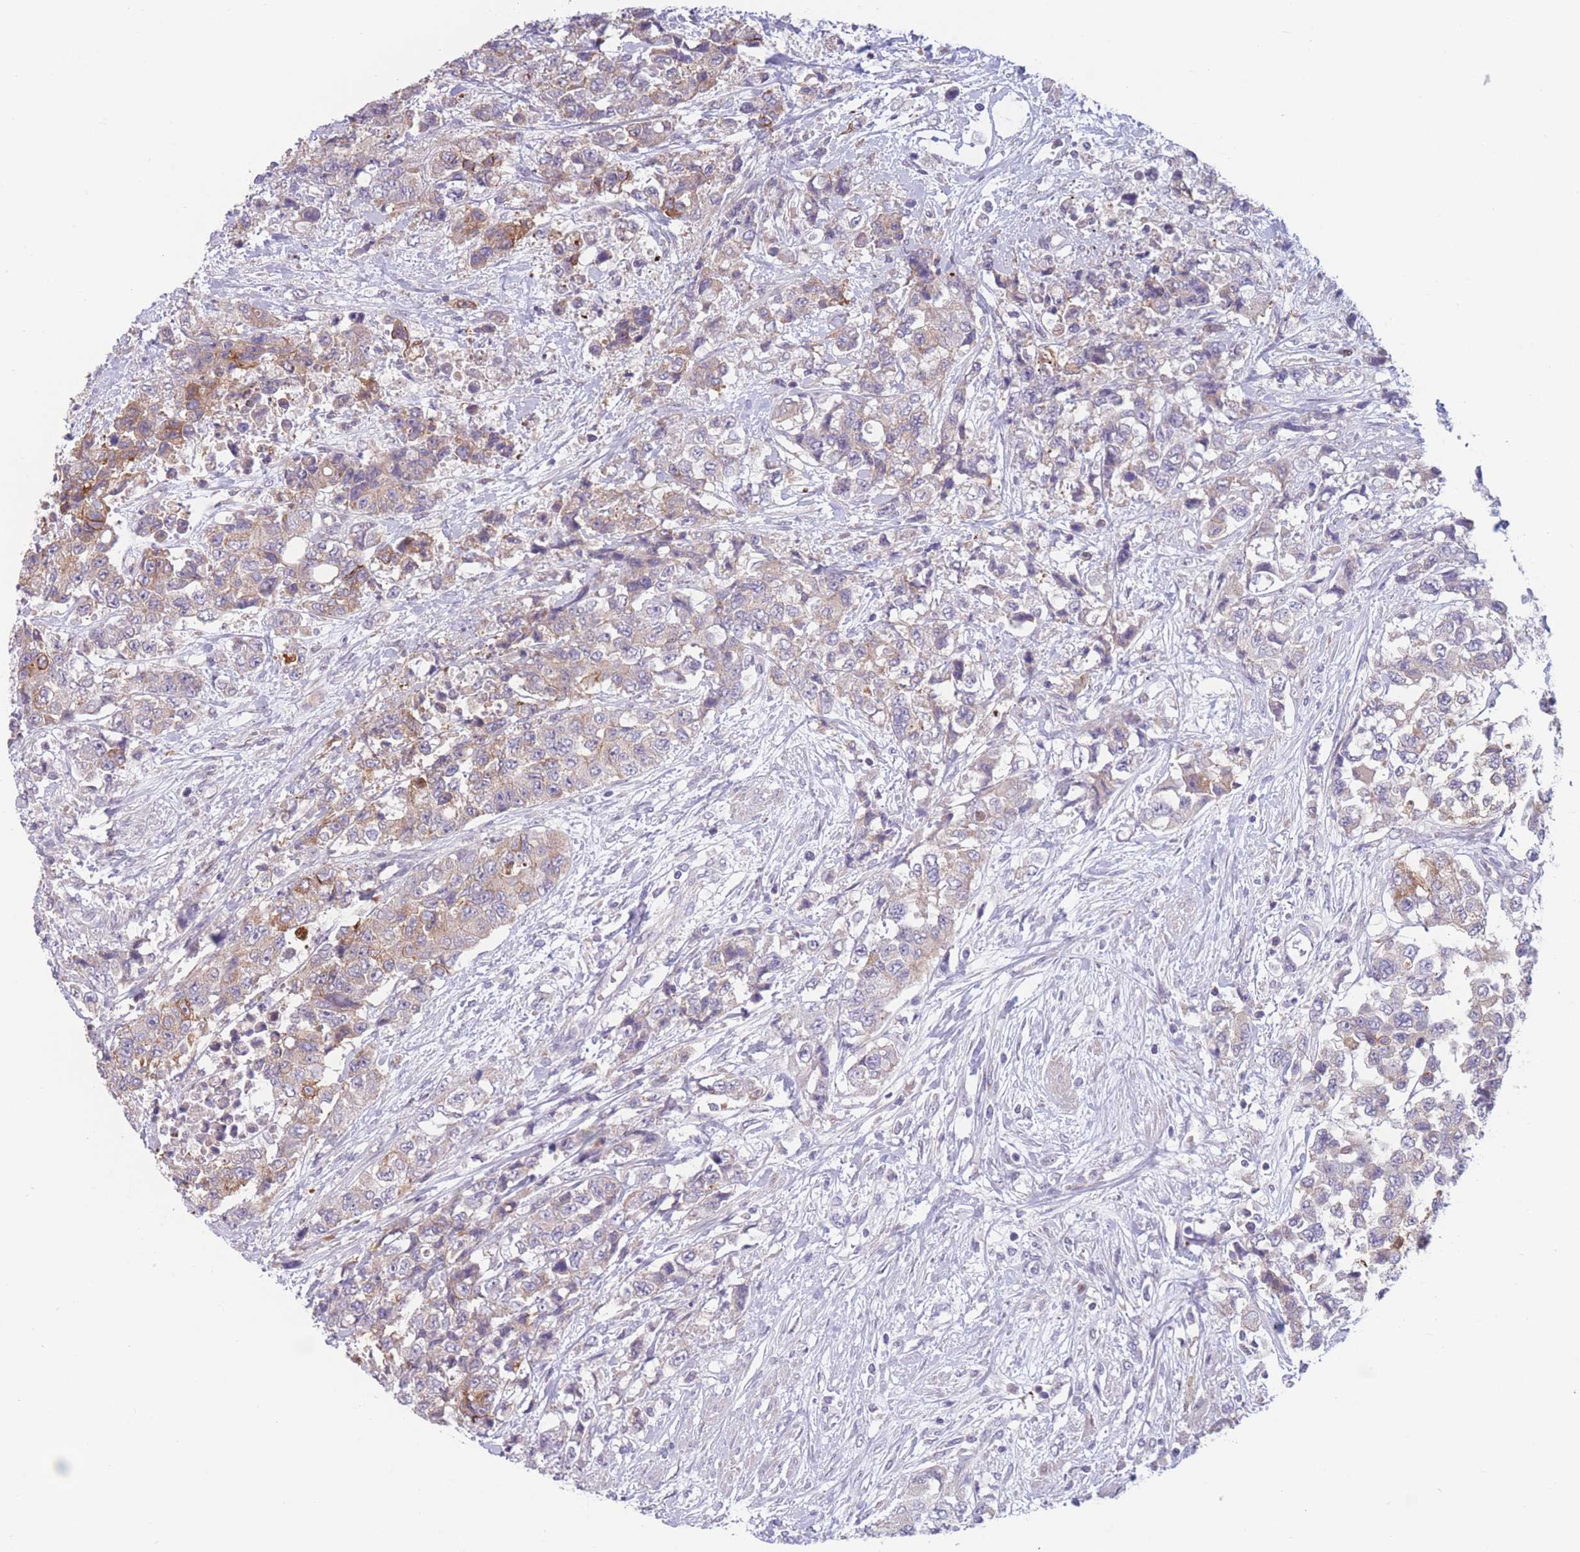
{"staining": {"intensity": "moderate", "quantity": ">75%", "location": "cytoplasmic/membranous"}, "tissue": "urothelial cancer", "cell_type": "Tumor cells", "image_type": "cancer", "snomed": [{"axis": "morphology", "description": "Urothelial carcinoma, High grade"}, {"axis": "topography", "description": "Urinary bladder"}], "caption": "DAB (3,3'-diaminobenzidine) immunohistochemical staining of human urothelial cancer reveals moderate cytoplasmic/membranous protein staining in about >75% of tumor cells. Nuclei are stained in blue.", "gene": "PDE4A", "patient": {"sex": "female", "age": 78}}